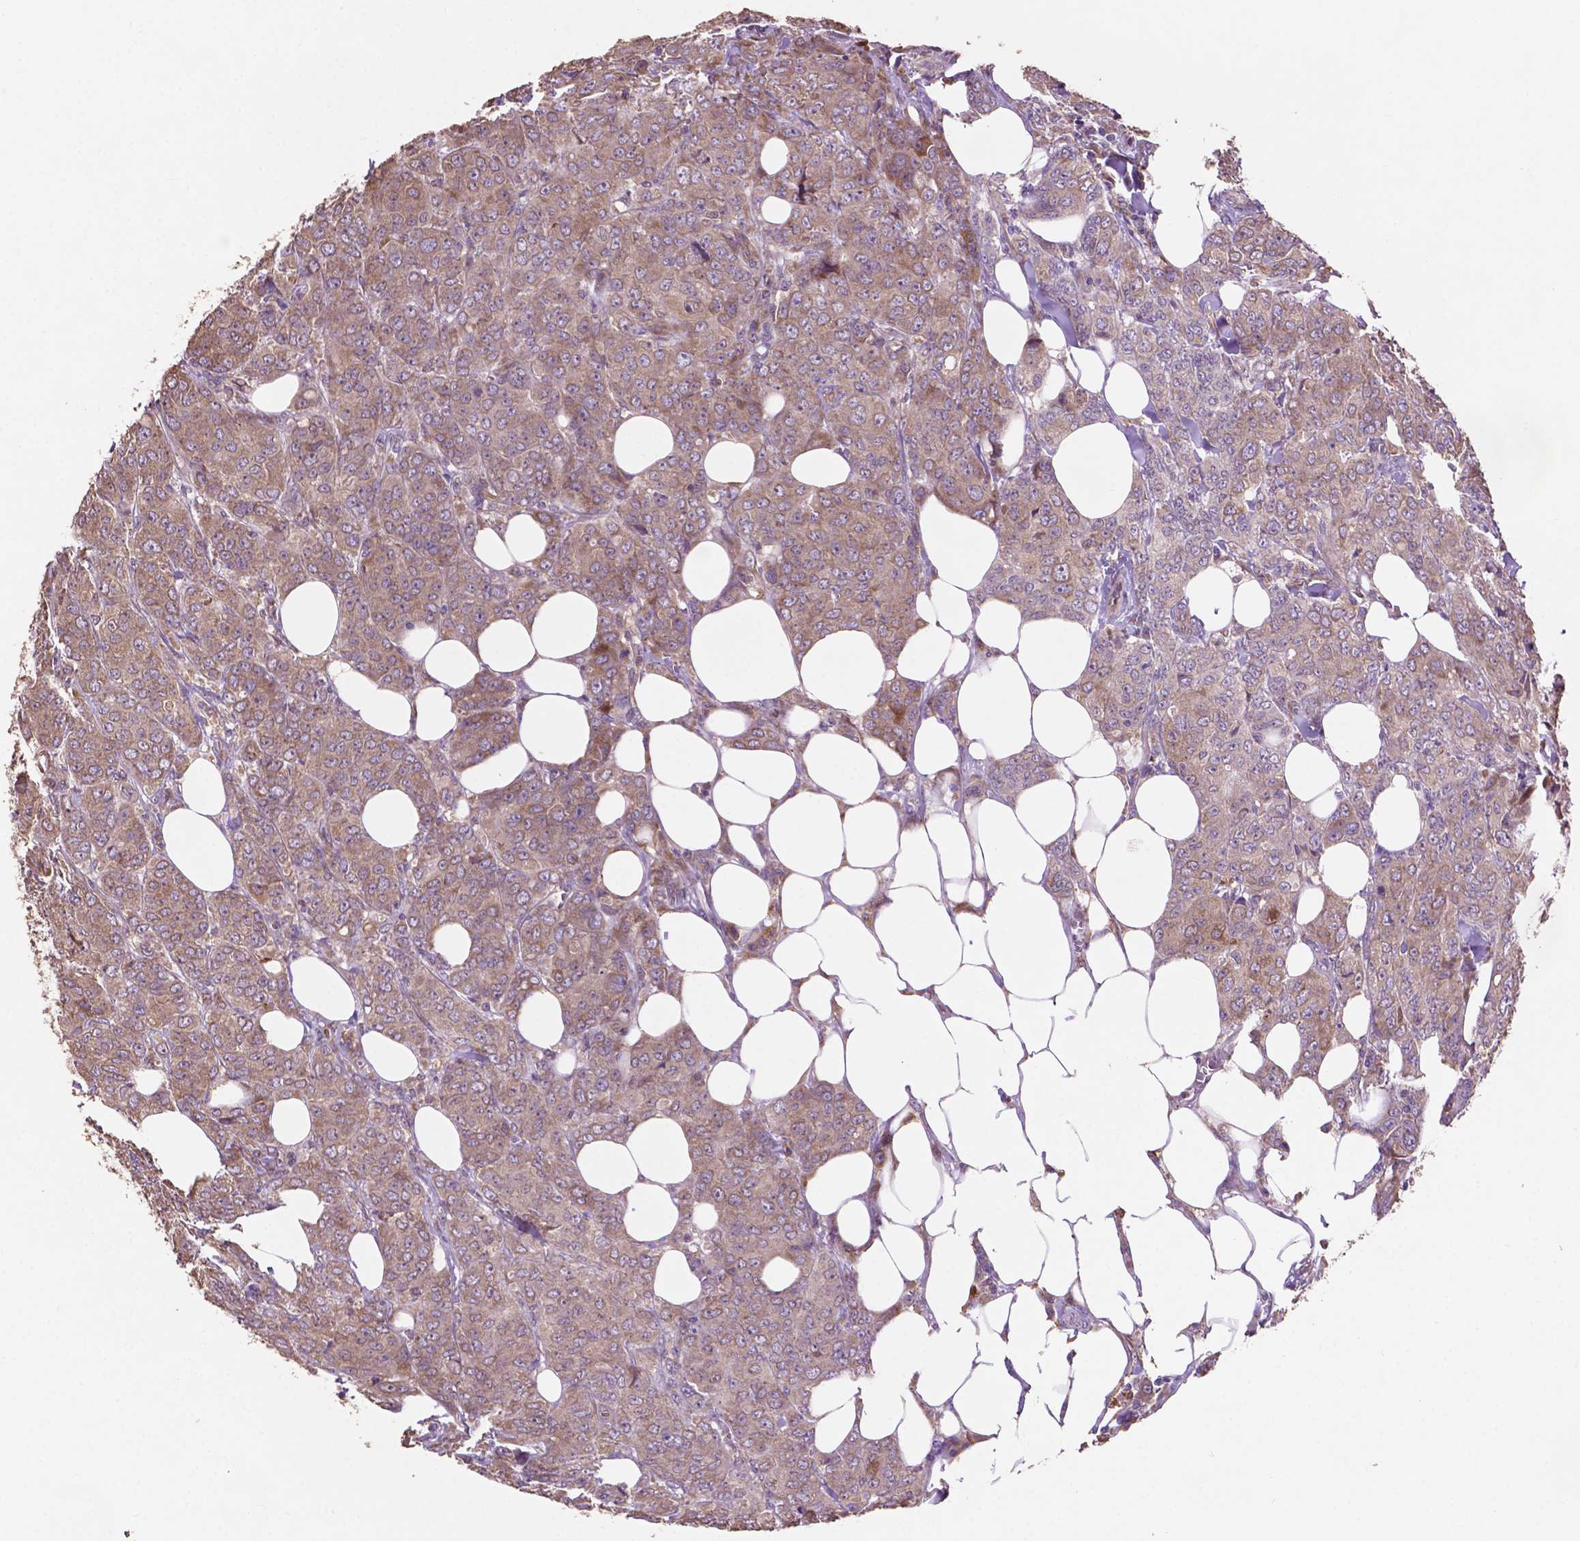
{"staining": {"intensity": "weak", "quantity": "<25%", "location": "cytoplasmic/membranous"}, "tissue": "breast cancer", "cell_type": "Tumor cells", "image_type": "cancer", "snomed": [{"axis": "morphology", "description": "Duct carcinoma"}, {"axis": "topography", "description": "Breast"}], "caption": "Immunohistochemistry image of breast infiltrating ductal carcinoma stained for a protein (brown), which exhibits no expression in tumor cells. Nuclei are stained in blue.", "gene": "MBTPS1", "patient": {"sex": "female", "age": 43}}